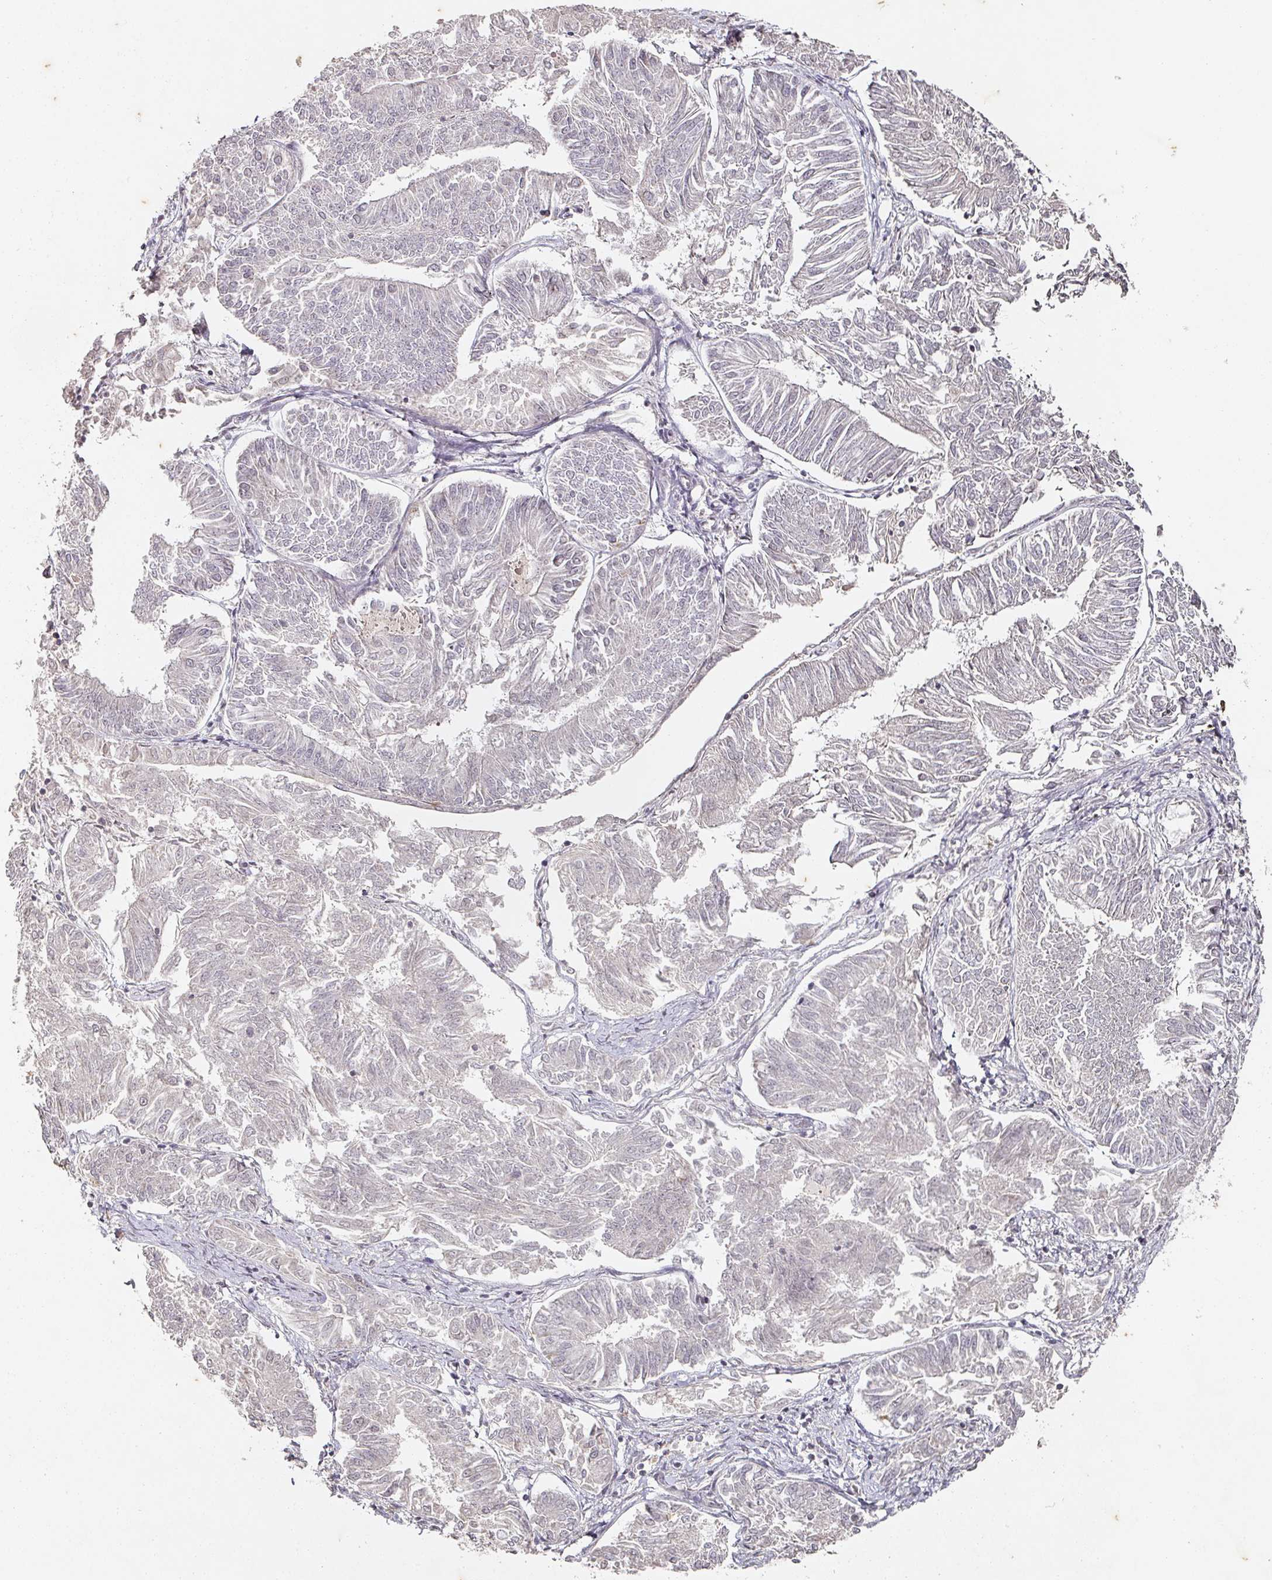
{"staining": {"intensity": "negative", "quantity": "none", "location": "none"}, "tissue": "endometrial cancer", "cell_type": "Tumor cells", "image_type": "cancer", "snomed": [{"axis": "morphology", "description": "Adenocarcinoma, NOS"}, {"axis": "topography", "description": "Endometrium"}], "caption": "The IHC photomicrograph has no significant staining in tumor cells of endometrial cancer tissue.", "gene": "CAPN5", "patient": {"sex": "female", "age": 58}}